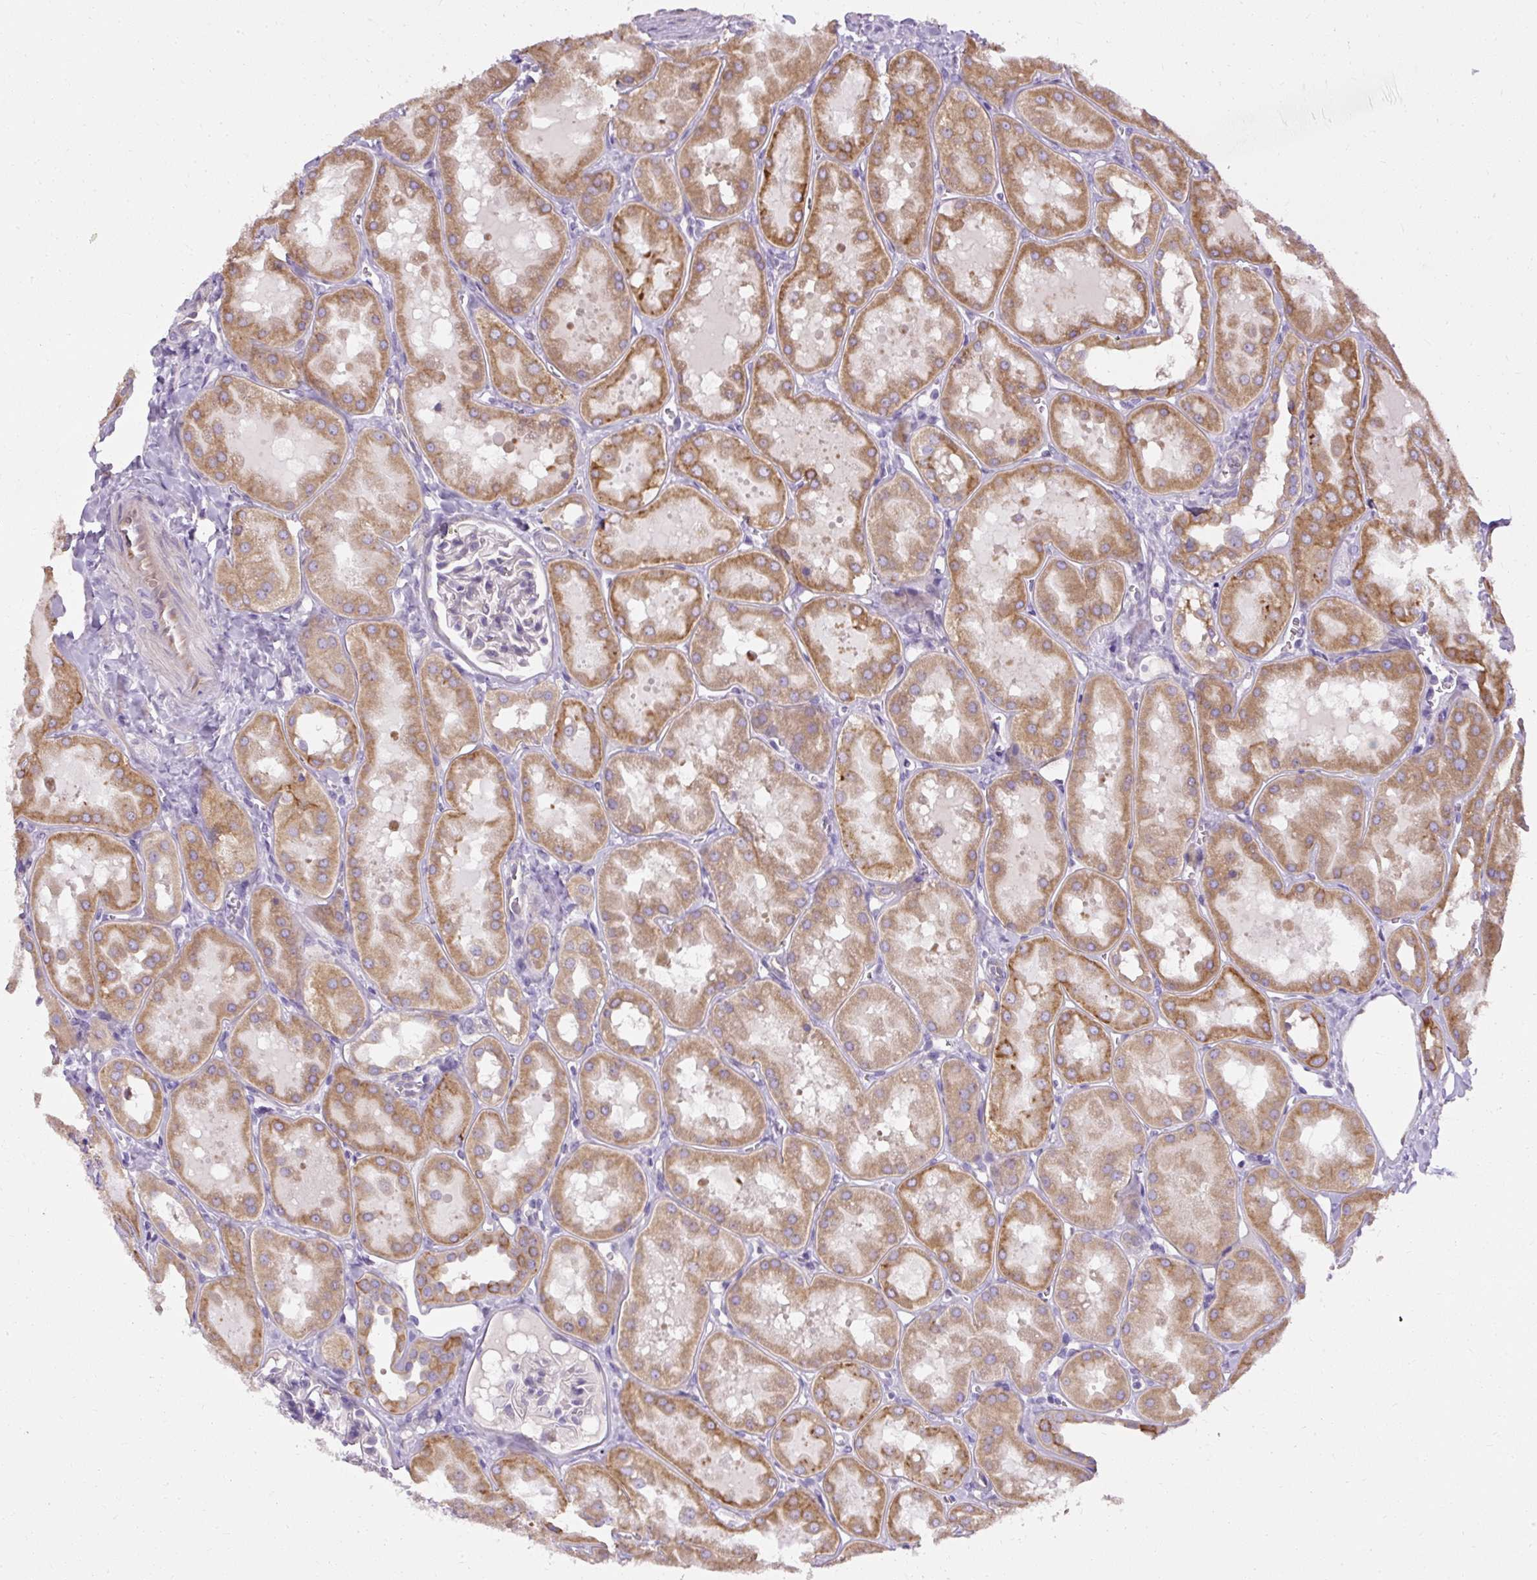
{"staining": {"intensity": "negative", "quantity": "none", "location": "none"}, "tissue": "kidney", "cell_type": "Cells in glomeruli", "image_type": "normal", "snomed": [{"axis": "morphology", "description": "Normal tissue, NOS"}, {"axis": "topography", "description": "Kidney"}, {"axis": "topography", "description": "Urinary bladder"}], "caption": "High magnification brightfield microscopy of unremarkable kidney stained with DAB (brown) and counterstained with hematoxylin (blue): cells in glomeruli show no significant expression. (Brightfield microscopy of DAB (3,3'-diaminobenzidine) IHC at high magnification).", "gene": "FAM149A", "patient": {"sex": "male", "age": 16}}